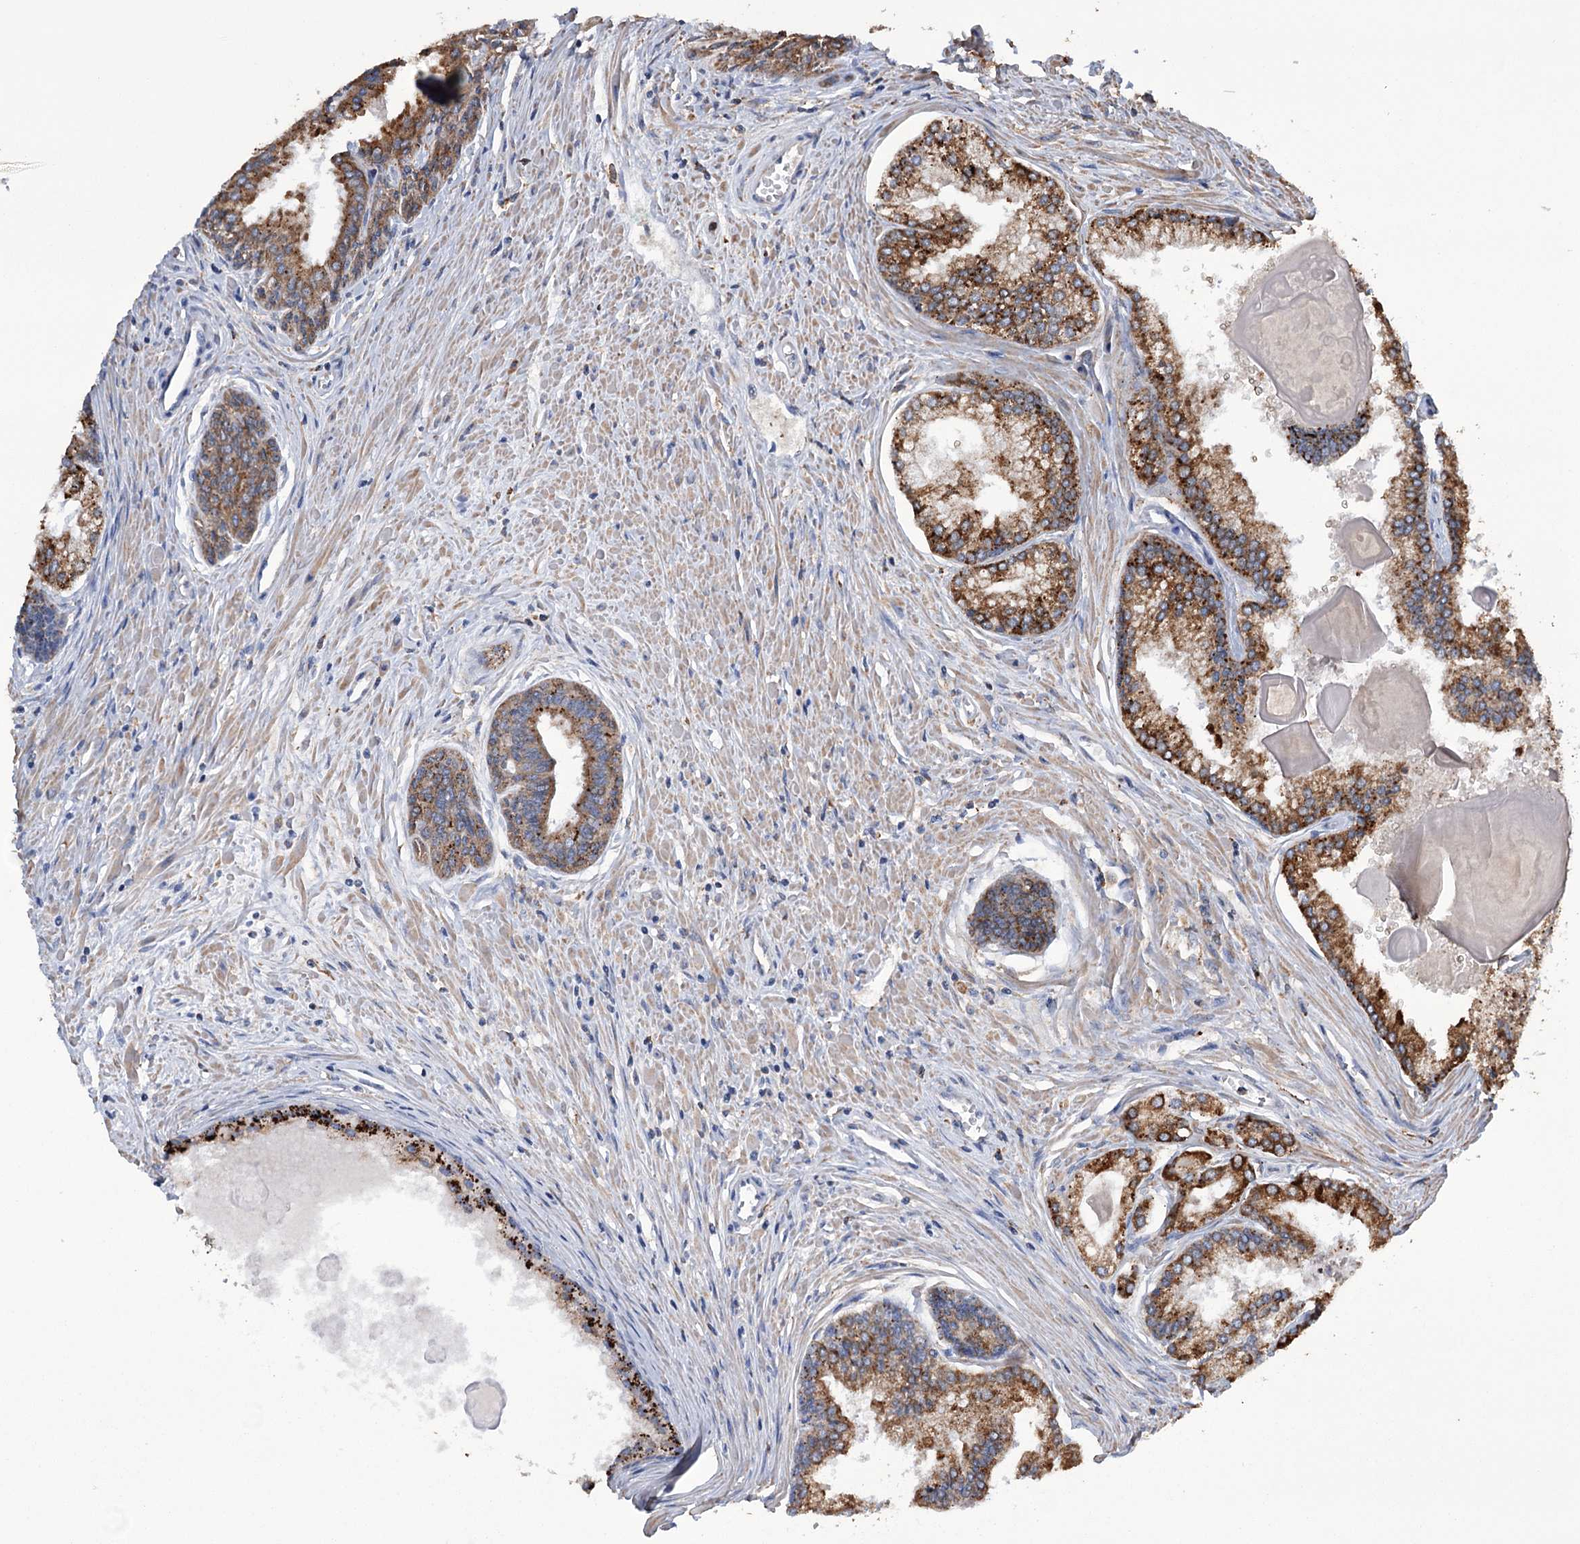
{"staining": {"intensity": "strong", "quantity": ">75%", "location": "cytoplasmic/membranous"}, "tissue": "prostate cancer", "cell_type": "Tumor cells", "image_type": "cancer", "snomed": [{"axis": "morphology", "description": "Adenocarcinoma, High grade"}, {"axis": "topography", "description": "Prostate"}], "caption": "High-grade adenocarcinoma (prostate) was stained to show a protein in brown. There is high levels of strong cytoplasmic/membranous expression in about >75% of tumor cells.", "gene": "TRIM71", "patient": {"sex": "male", "age": 68}}